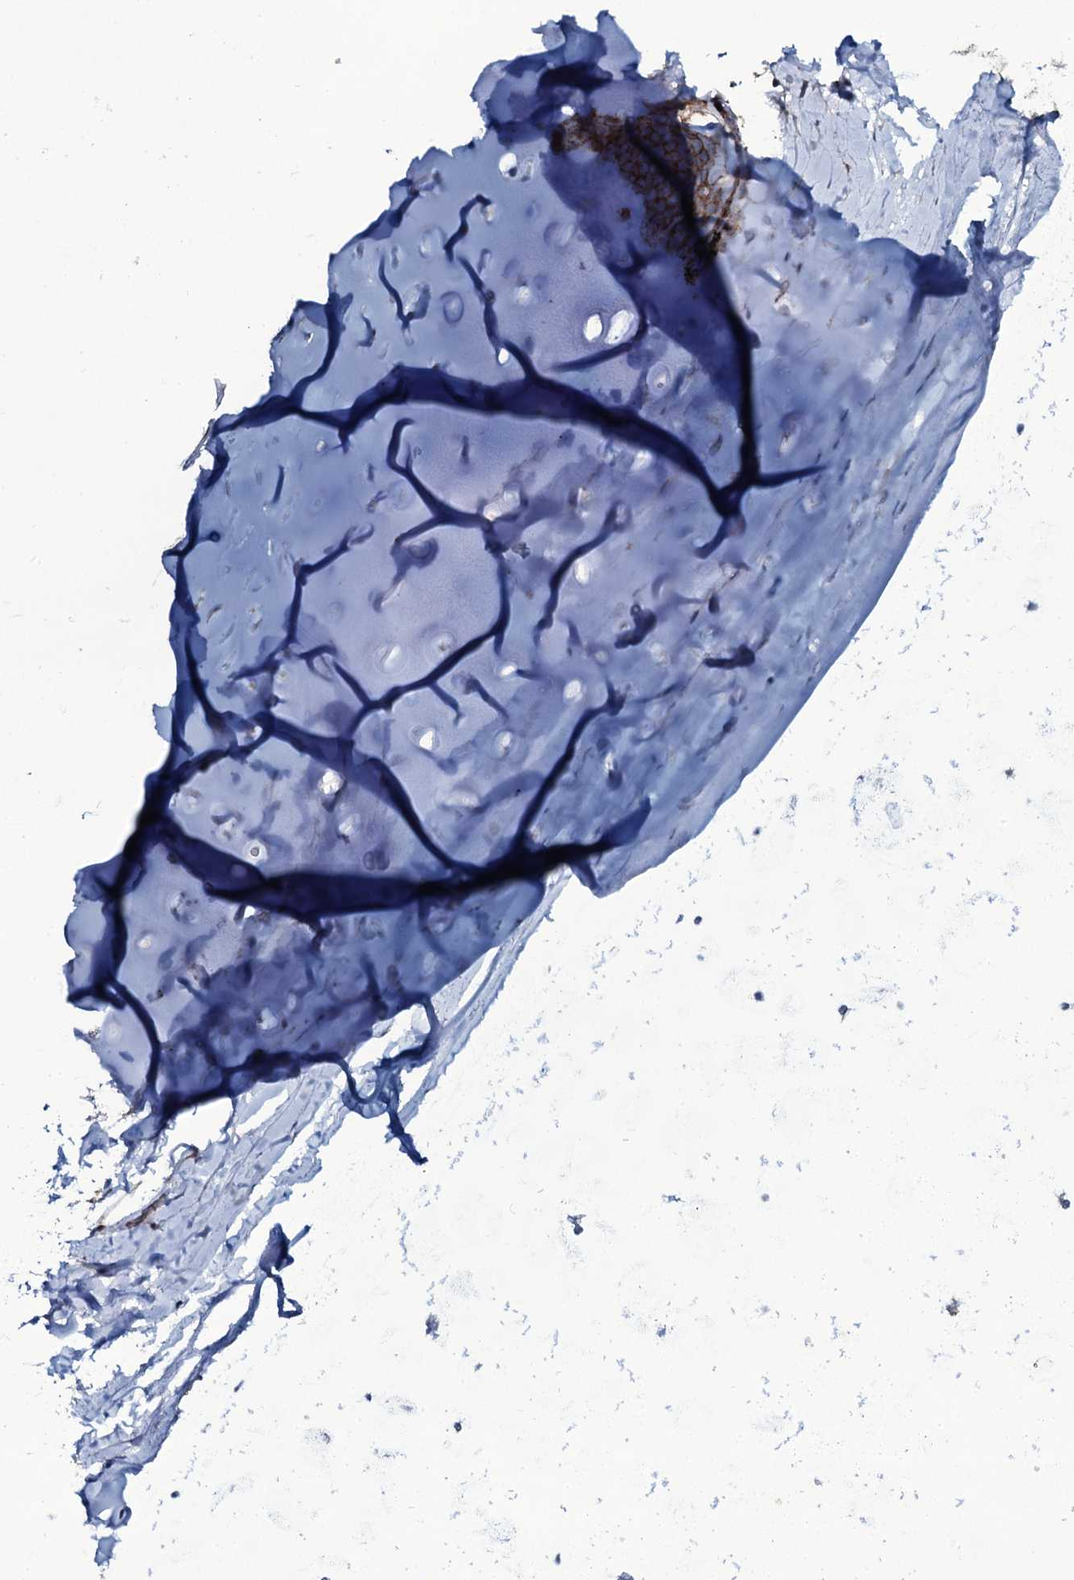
{"staining": {"intensity": "negative", "quantity": "none", "location": "none"}, "tissue": "adipose tissue", "cell_type": "Adipocytes", "image_type": "normal", "snomed": [{"axis": "morphology", "description": "Normal tissue, NOS"}, {"axis": "topography", "description": "Lymph node"}, {"axis": "topography", "description": "Bronchus"}], "caption": "High power microscopy histopathology image of an immunohistochemistry (IHC) micrograph of normal adipose tissue, revealing no significant positivity in adipocytes.", "gene": "SNAP23", "patient": {"sex": "male", "age": 63}}